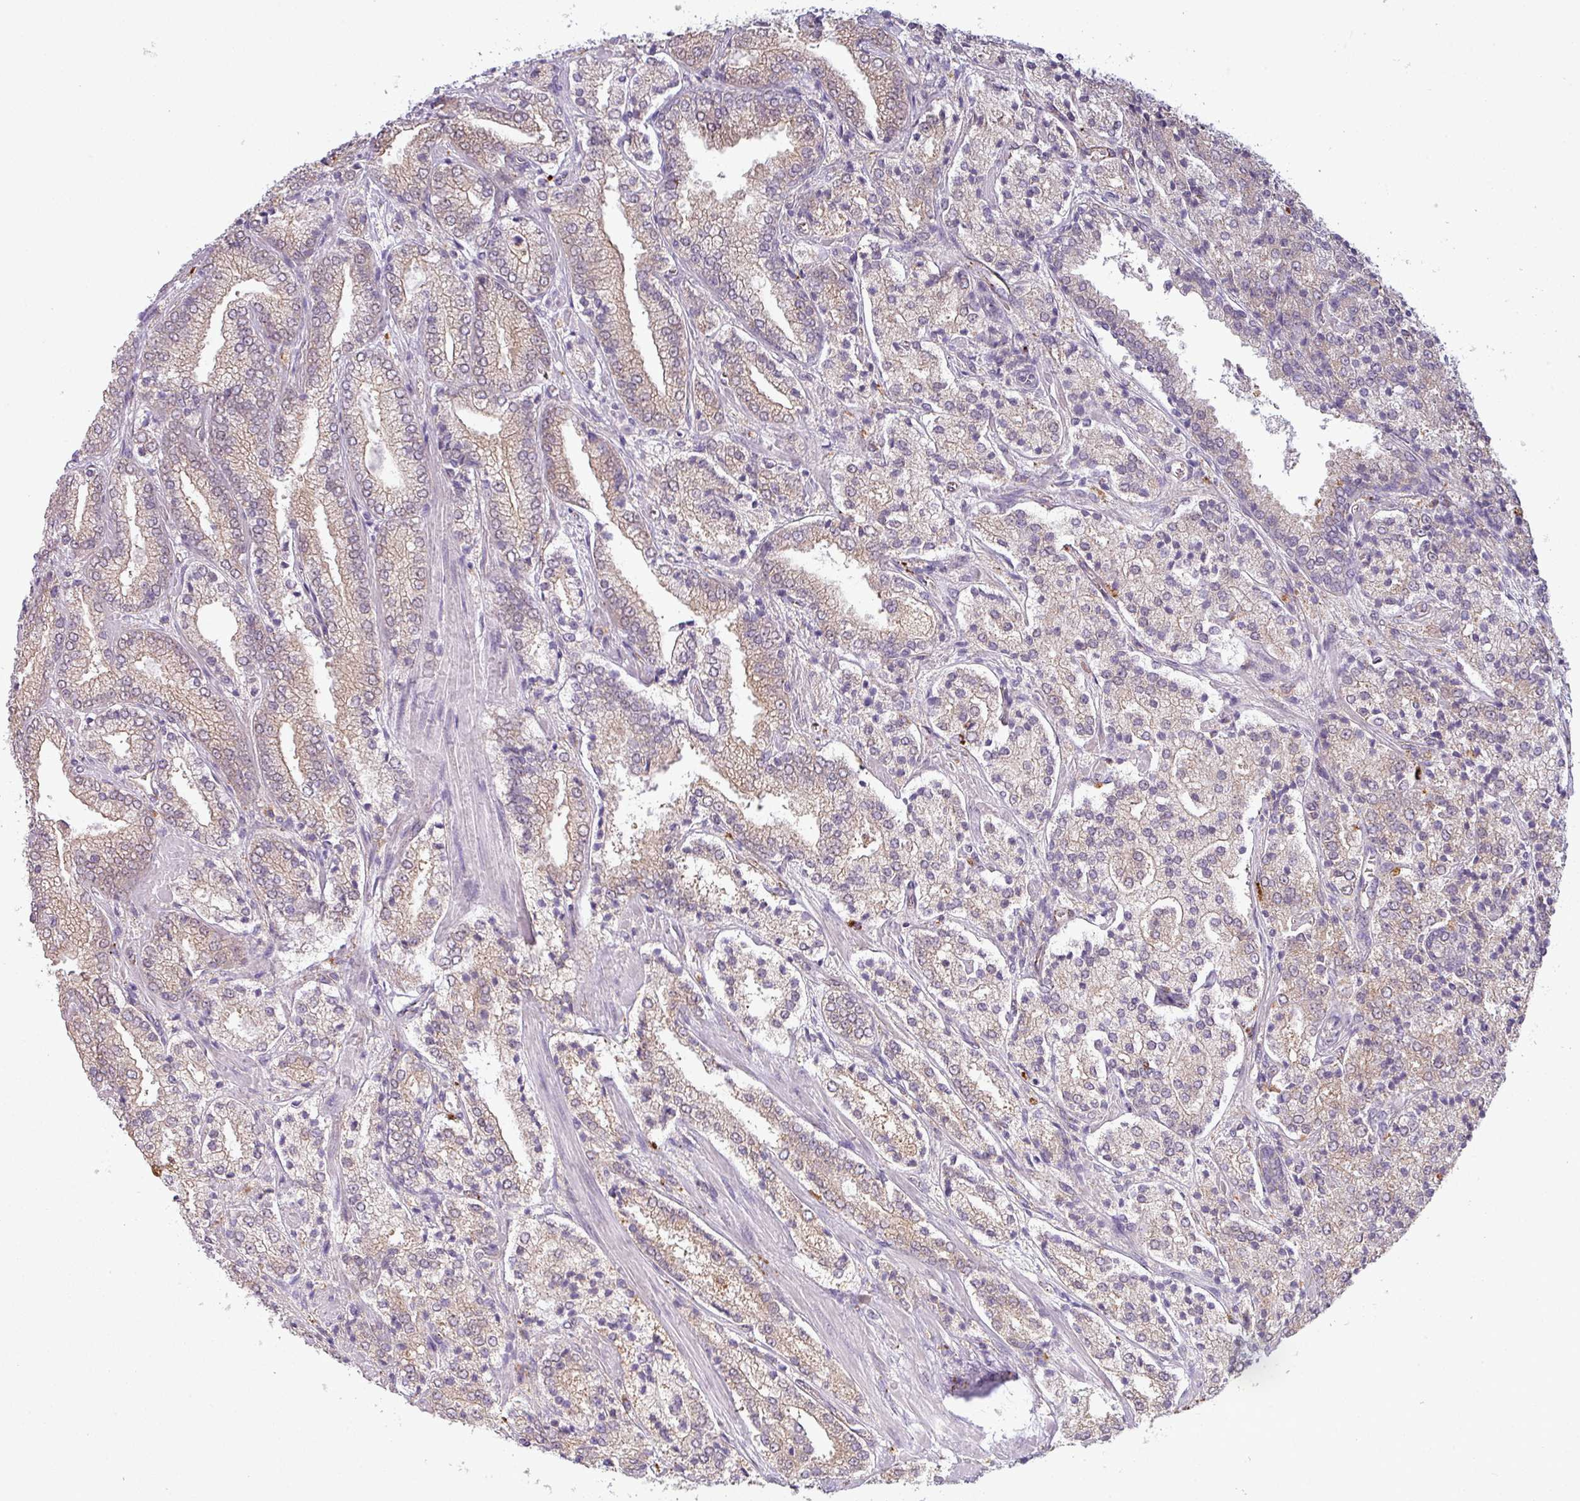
{"staining": {"intensity": "weak", "quantity": "25%-75%", "location": "cytoplasmic/membranous"}, "tissue": "prostate cancer", "cell_type": "Tumor cells", "image_type": "cancer", "snomed": [{"axis": "morphology", "description": "Adenocarcinoma, High grade"}, {"axis": "topography", "description": "Prostate"}], "caption": "Immunohistochemistry (IHC) histopathology image of human adenocarcinoma (high-grade) (prostate) stained for a protein (brown), which exhibits low levels of weak cytoplasmic/membranous positivity in approximately 25%-75% of tumor cells.", "gene": "CCDC144A", "patient": {"sex": "male", "age": 63}}